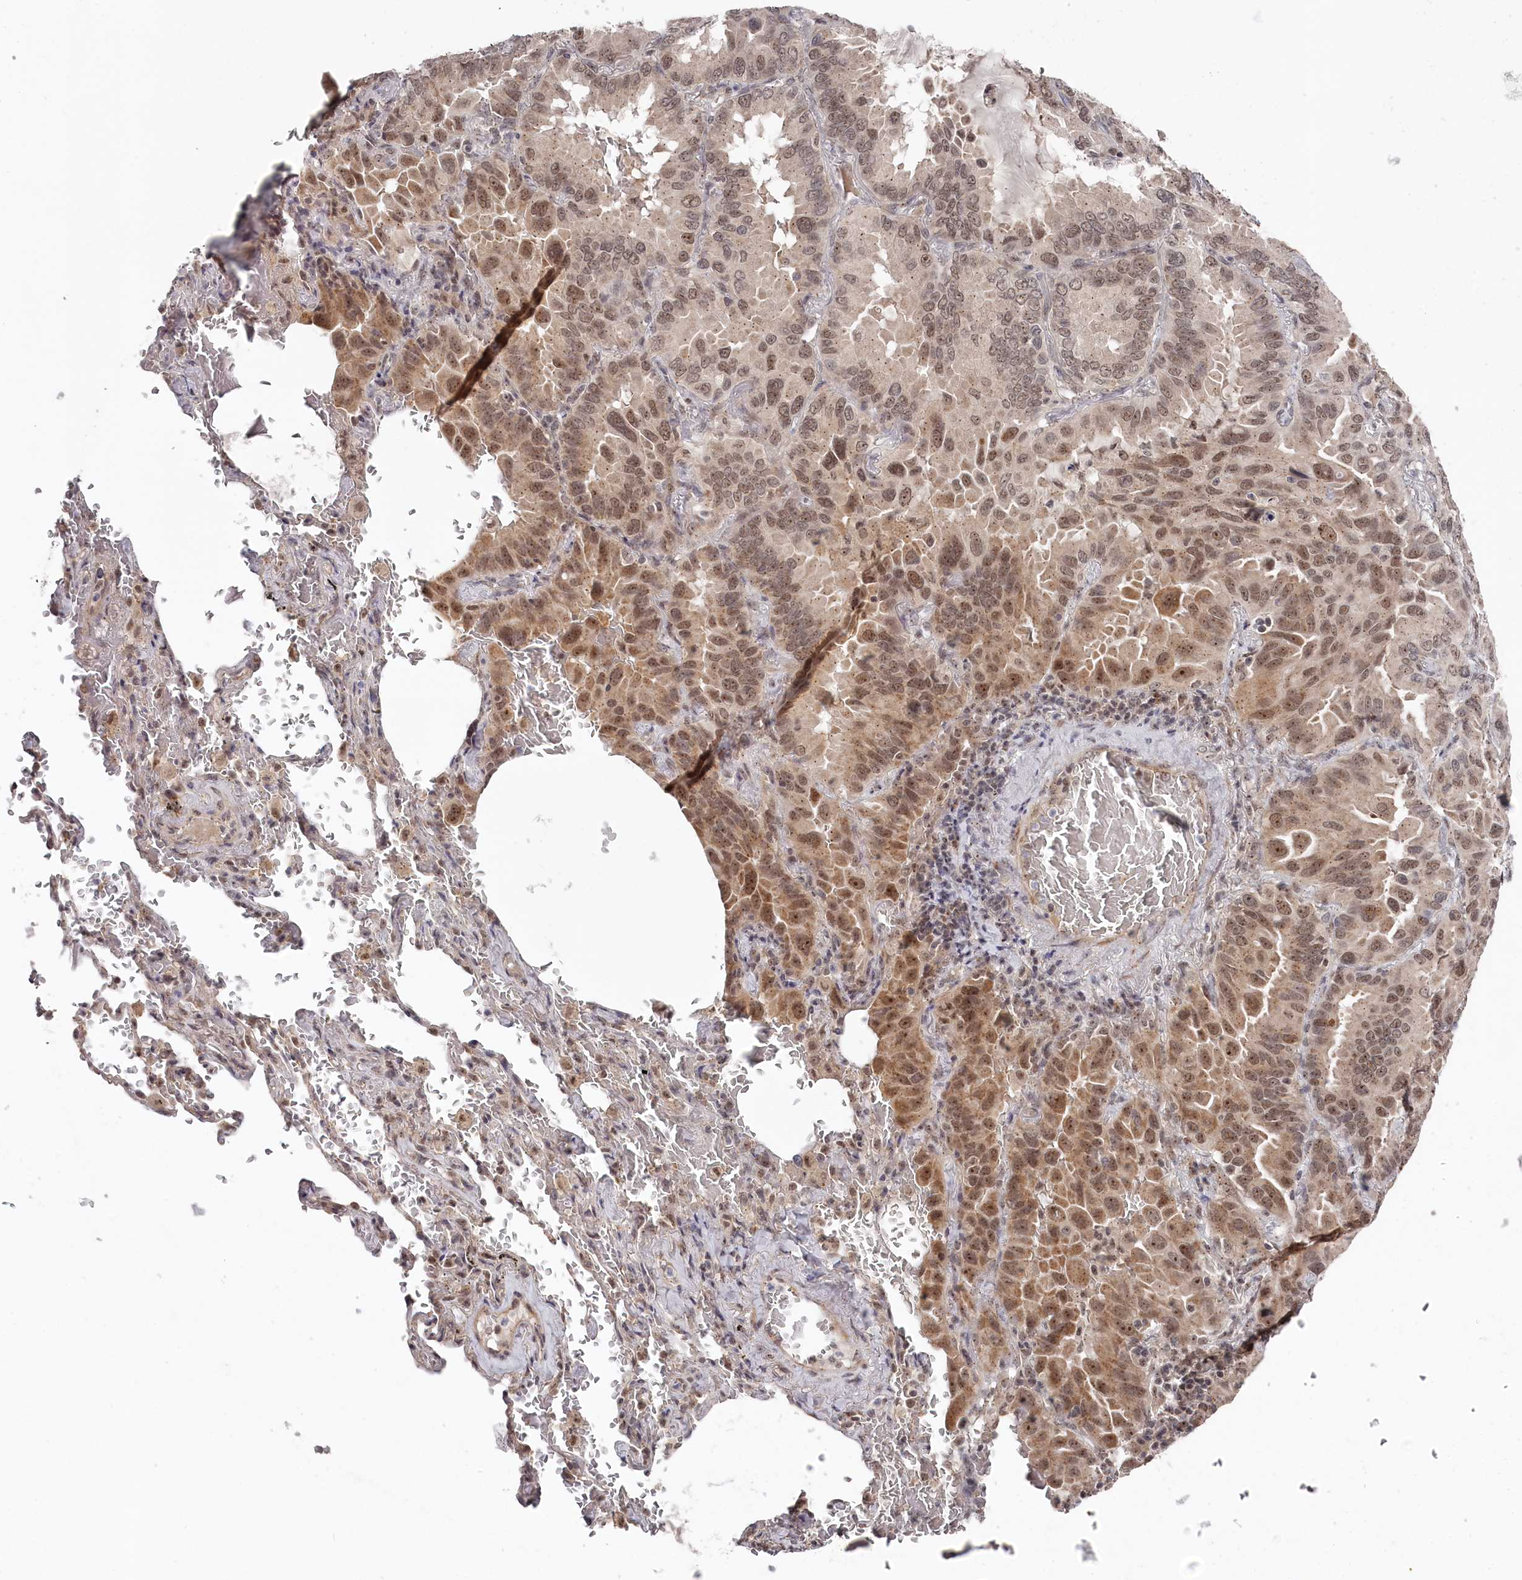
{"staining": {"intensity": "moderate", "quantity": ">75%", "location": "cytoplasmic/membranous,nuclear"}, "tissue": "lung cancer", "cell_type": "Tumor cells", "image_type": "cancer", "snomed": [{"axis": "morphology", "description": "Adenocarcinoma, NOS"}, {"axis": "topography", "description": "Lung"}], "caption": "The histopathology image shows immunohistochemical staining of lung cancer (adenocarcinoma). There is moderate cytoplasmic/membranous and nuclear expression is present in approximately >75% of tumor cells.", "gene": "EXOSC1", "patient": {"sex": "male", "age": 64}}